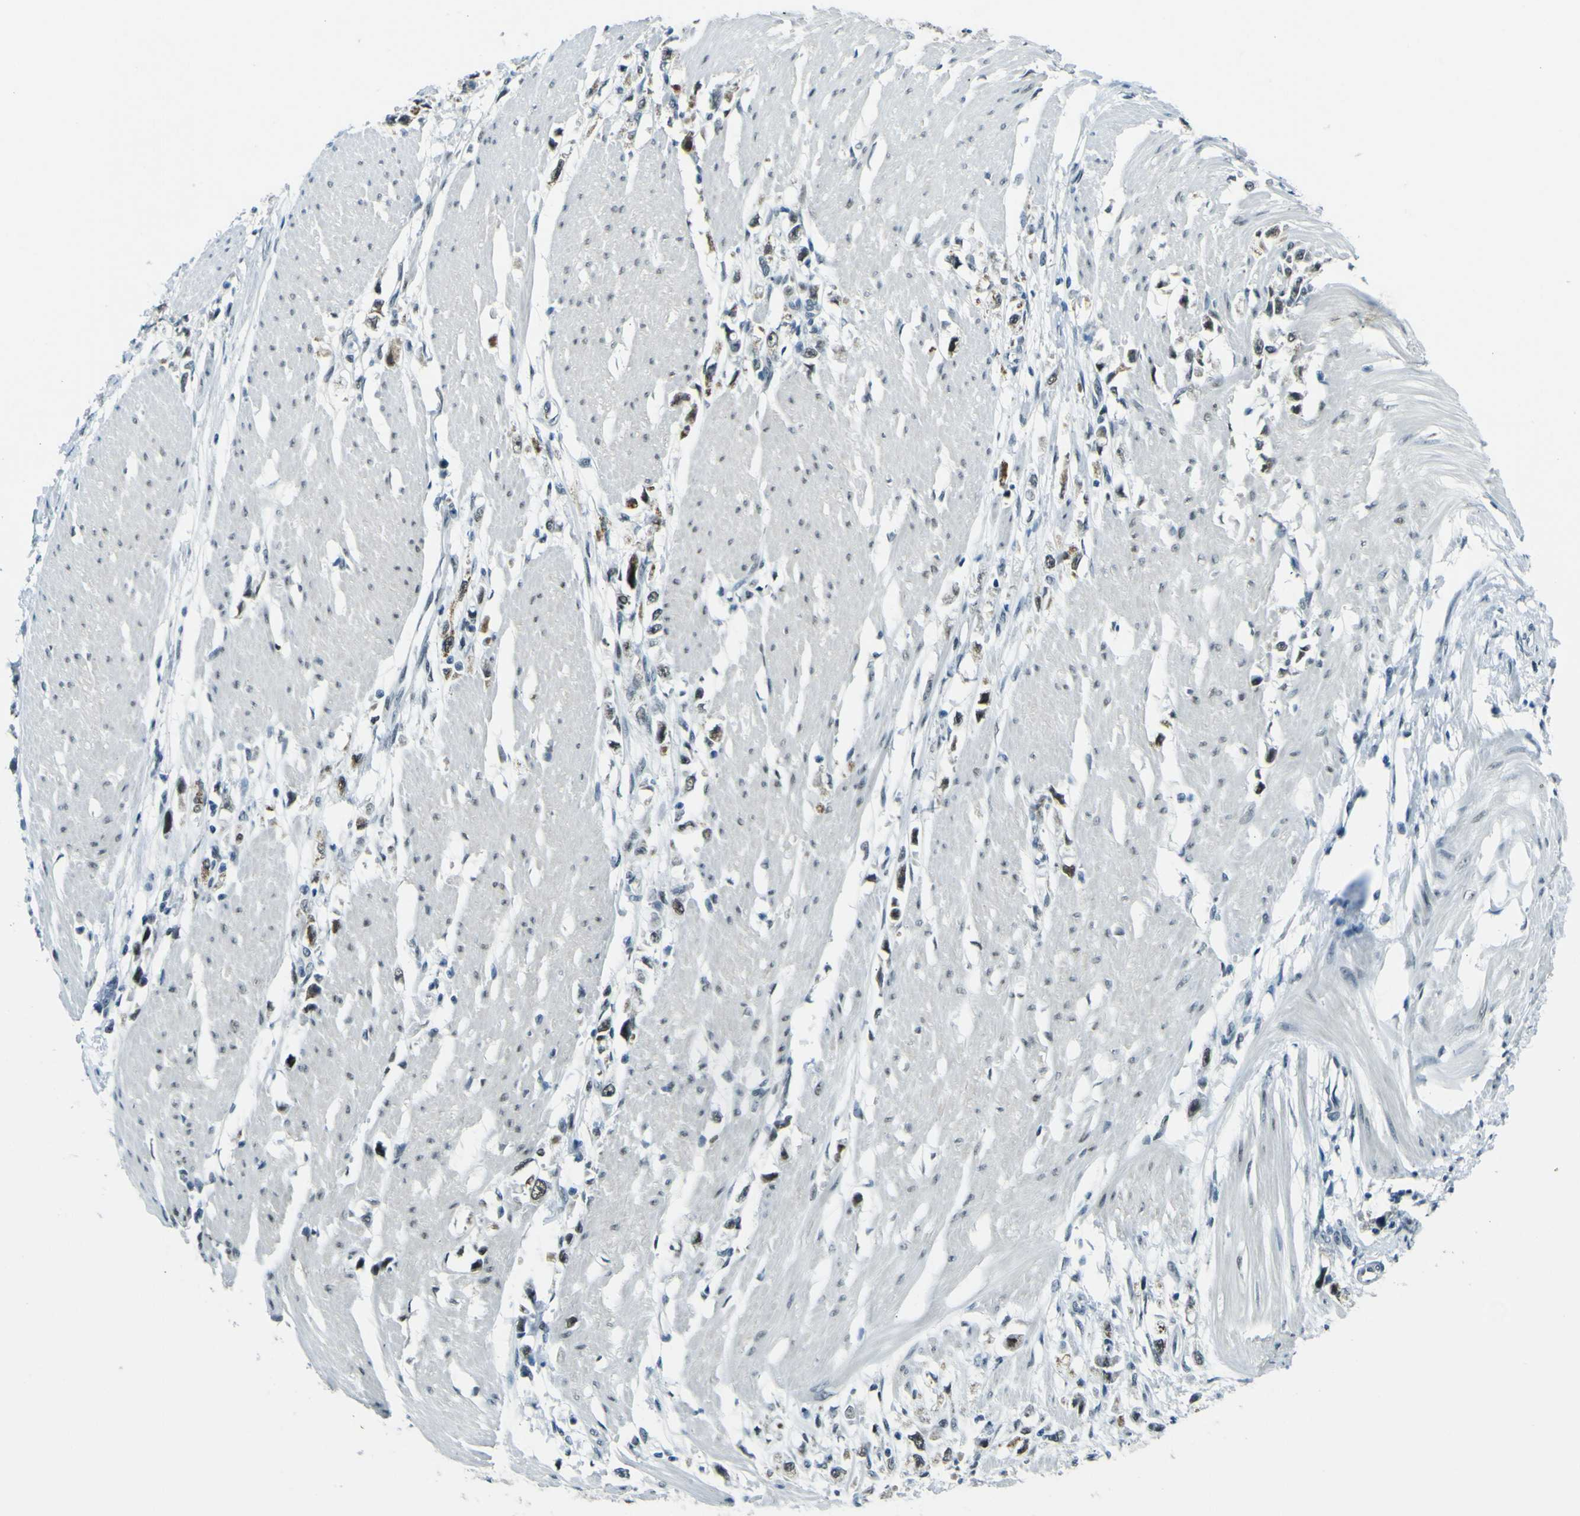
{"staining": {"intensity": "weak", "quantity": ">75%", "location": "nuclear"}, "tissue": "stomach cancer", "cell_type": "Tumor cells", "image_type": "cancer", "snomed": [{"axis": "morphology", "description": "Adenocarcinoma, NOS"}, {"axis": "topography", "description": "Stomach"}], "caption": "Human stomach cancer stained with a brown dye reveals weak nuclear positive positivity in approximately >75% of tumor cells.", "gene": "CEBPG", "patient": {"sex": "female", "age": 59}}